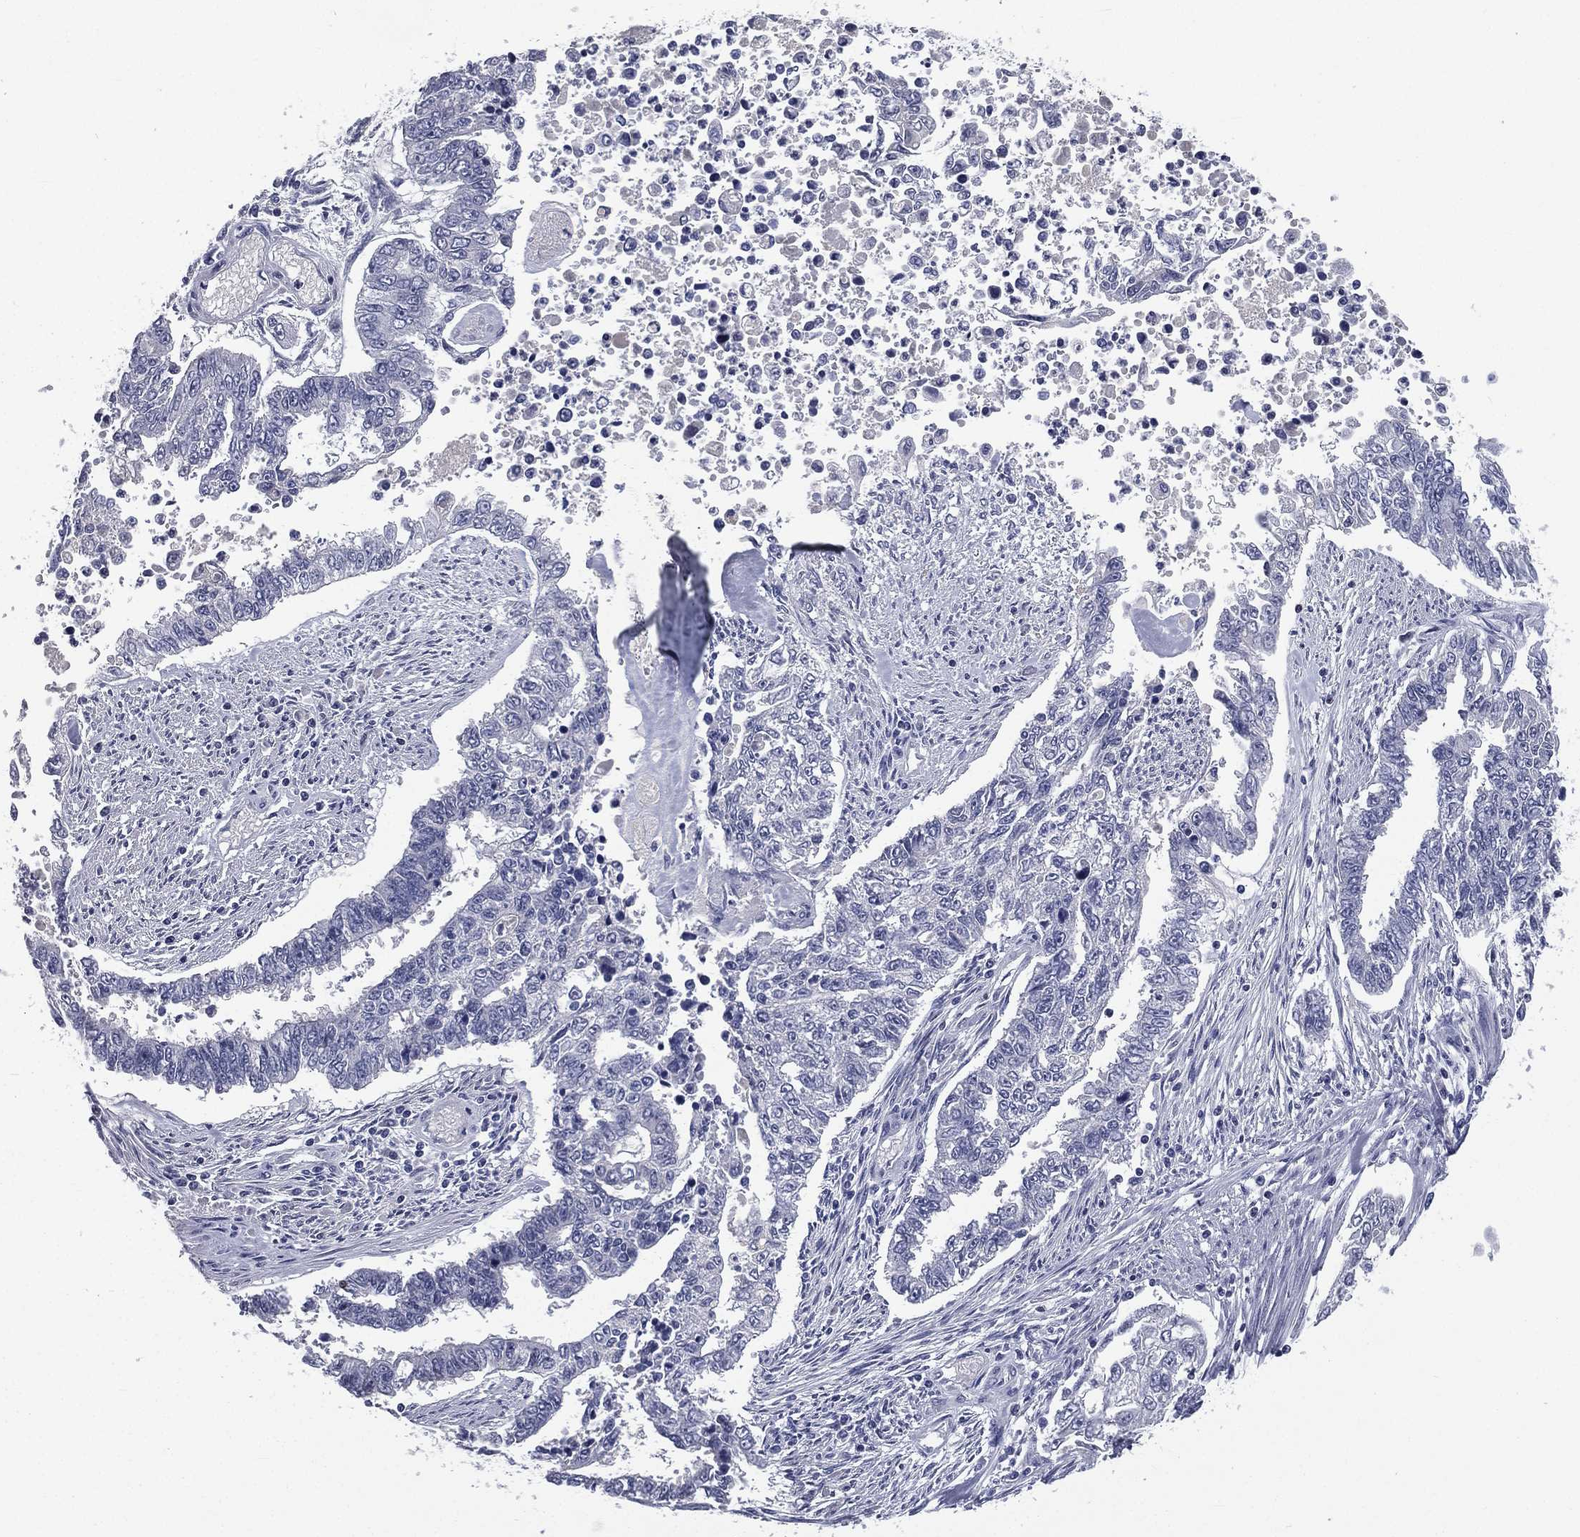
{"staining": {"intensity": "negative", "quantity": "none", "location": "none"}, "tissue": "endometrial cancer", "cell_type": "Tumor cells", "image_type": "cancer", "snomed": [{"axis": "morphology", "description": "Adenocarcinoma, NOS"}, {"axis": "topography", "description": "Uterus"}], "caption": "This is an IHC histopathology image of endometrial adenocarcinoma. There is no expression in tumor cells.", "gene": "IFT27", "patient": {"sex": "female", "age": 59}}